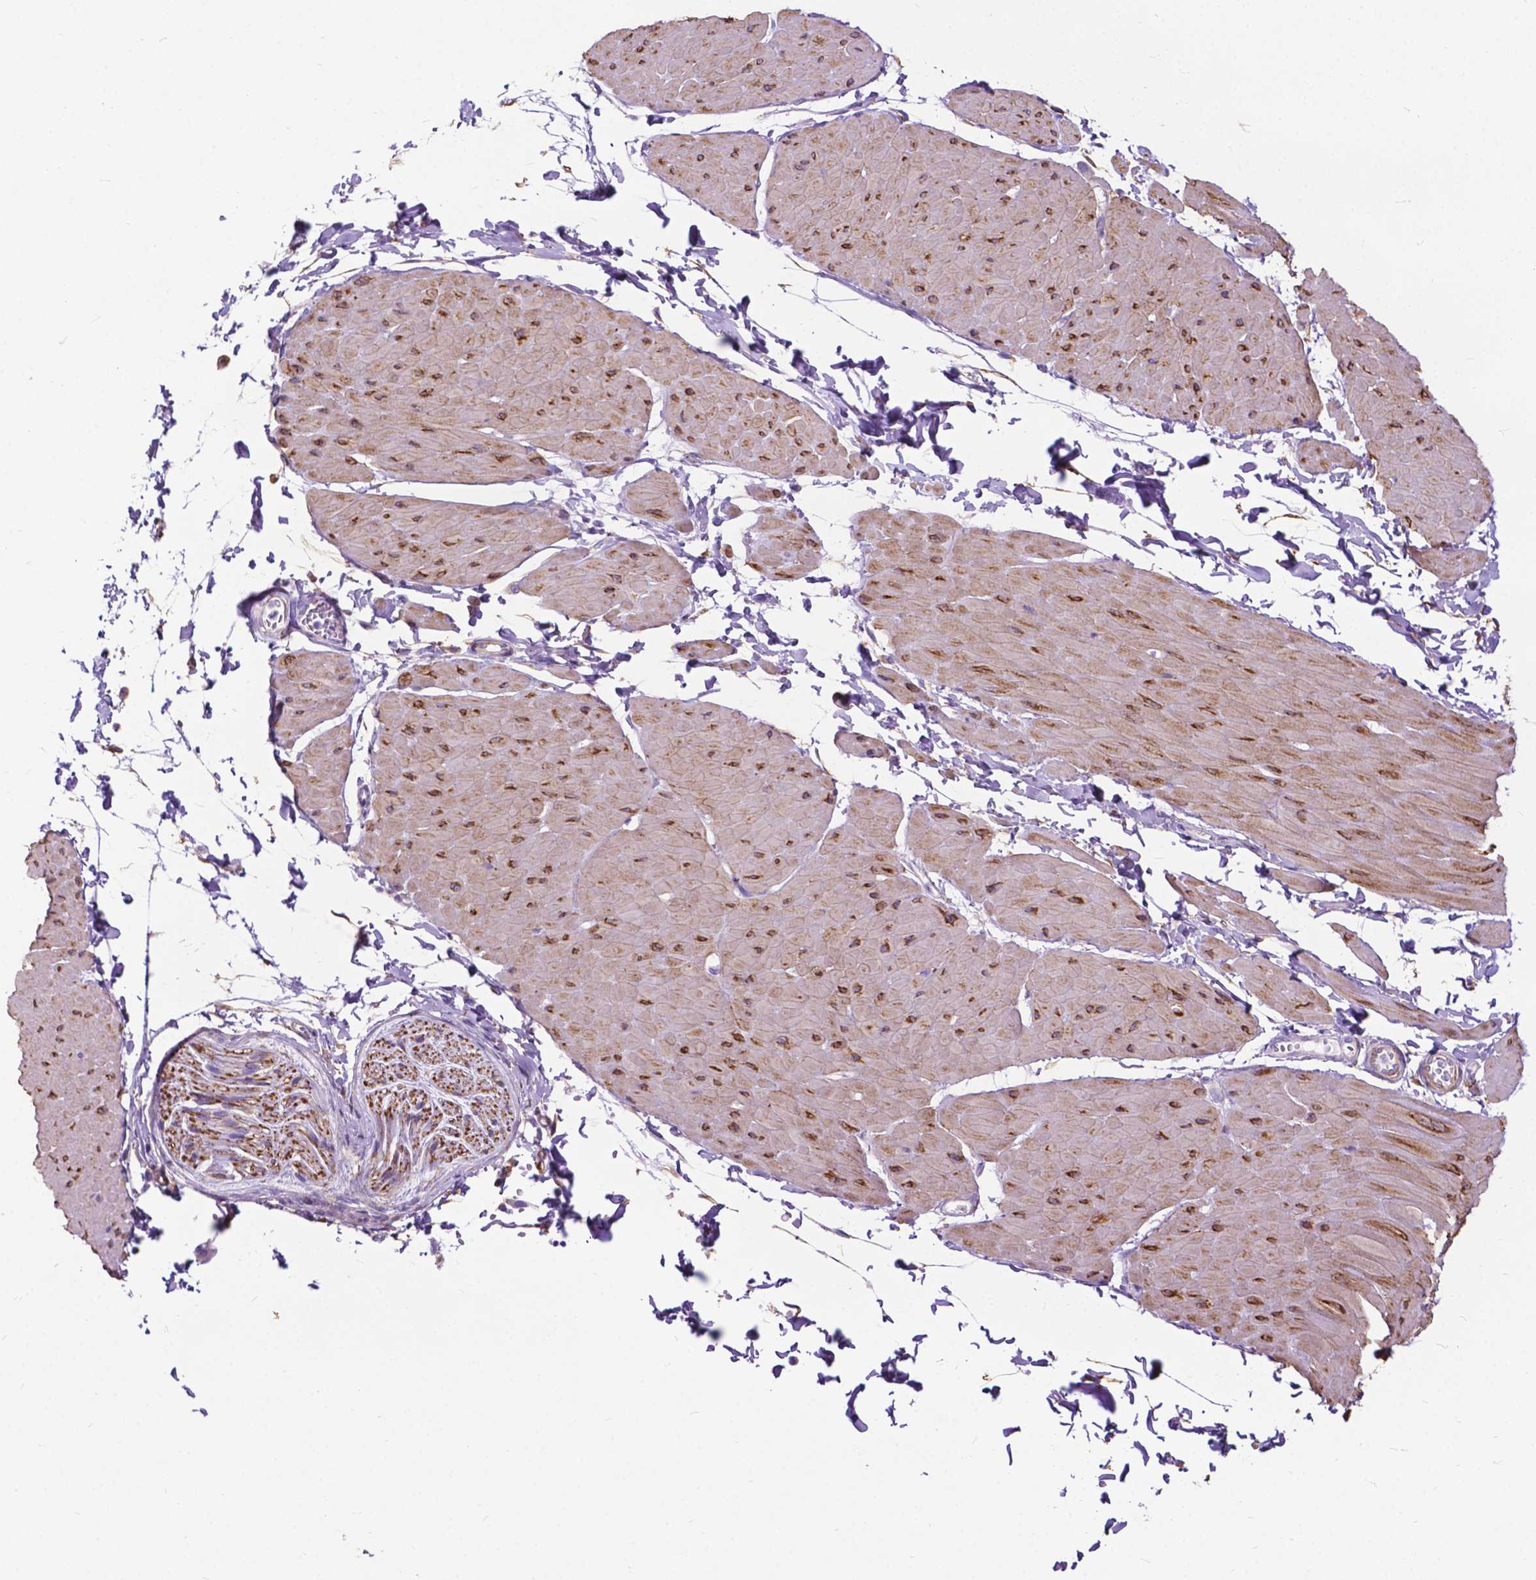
{"staining": {"intensity": "weak", "quantity": ">75%", "location": "cytoplasmic/membranous,nuclear"}, "tissue": "soft tissue", "cell_type": "Fibroblasts", "image_type": "normal", "snomed": [{"axis": "morphology", "description": "Normal tissue, NOS"}, {"axis": "topography", "description": "Smooth muscle"}, {"axis": "topography", "description": "Peripheral nerve tissue"}], "caption": "The immunohistochemical stain highlights weak cytoplasmic/membranous,nuclear expression in fibroblasts of unremarkable soft tissue.", "gene": "PCDHA12", "patient": {"sex": "male", "age": 58}}